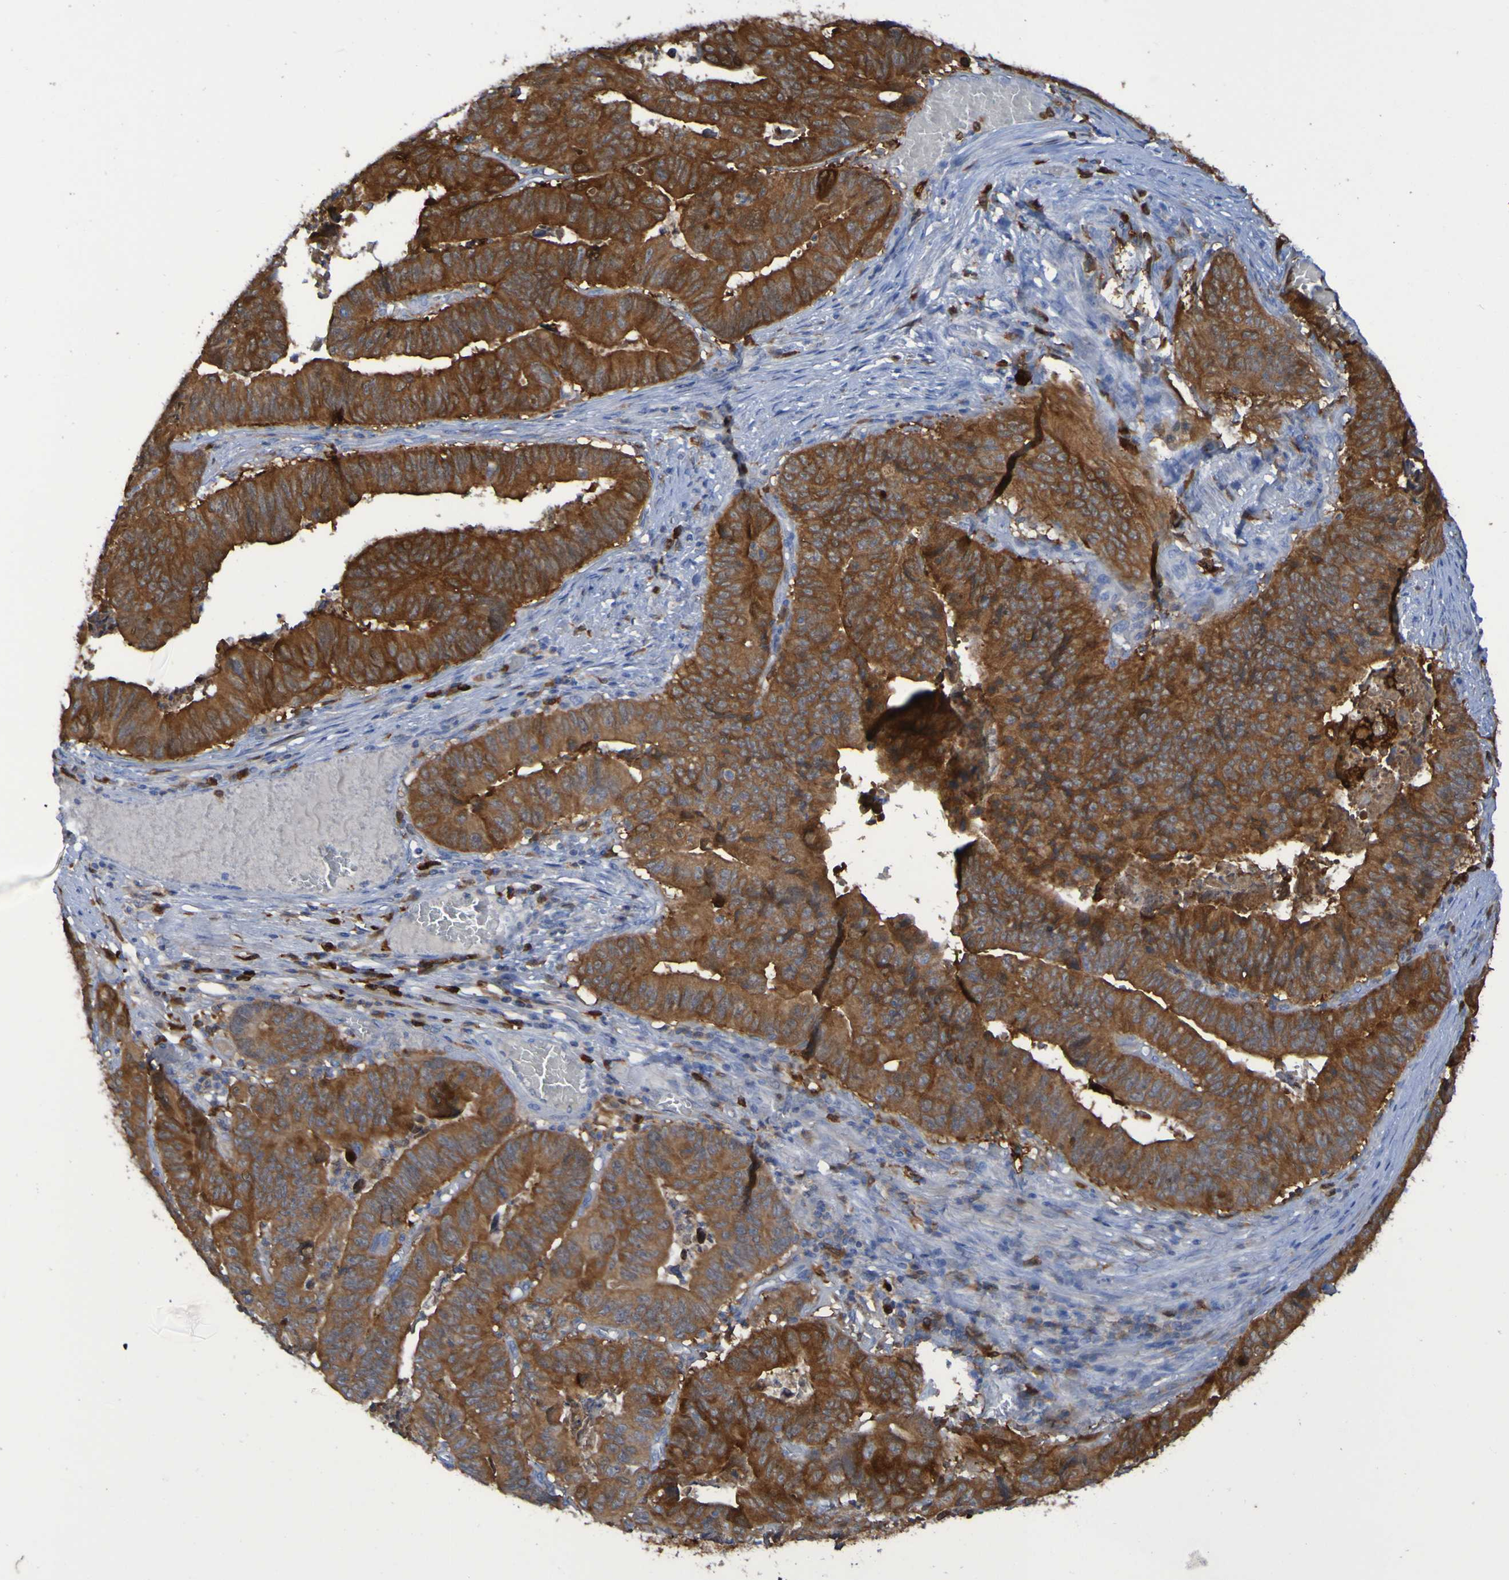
{"staining": {"intensity": "strong", "quantity": ">75%", "location": "cytoplasmic/membranous"}, "tissue": "stomach cancer", "cell_type": "Tumor cells", "image_type": "cancer", "snomed": [{"axis": "morphology", "description": "Adenocarcinoma, NOS"}, {"axis": "topography", "description": "Stomach, lower"}], "caption": "Protein staining of stomach cancer (adenocarcinoma) tissue exhibits strong cytoplasmic/membranous staining in approximately >75% of tumor cells. Nuclei are stained in blue.", "gene": "MPPE1", "patient": {"sex": "male", "age": 77}}